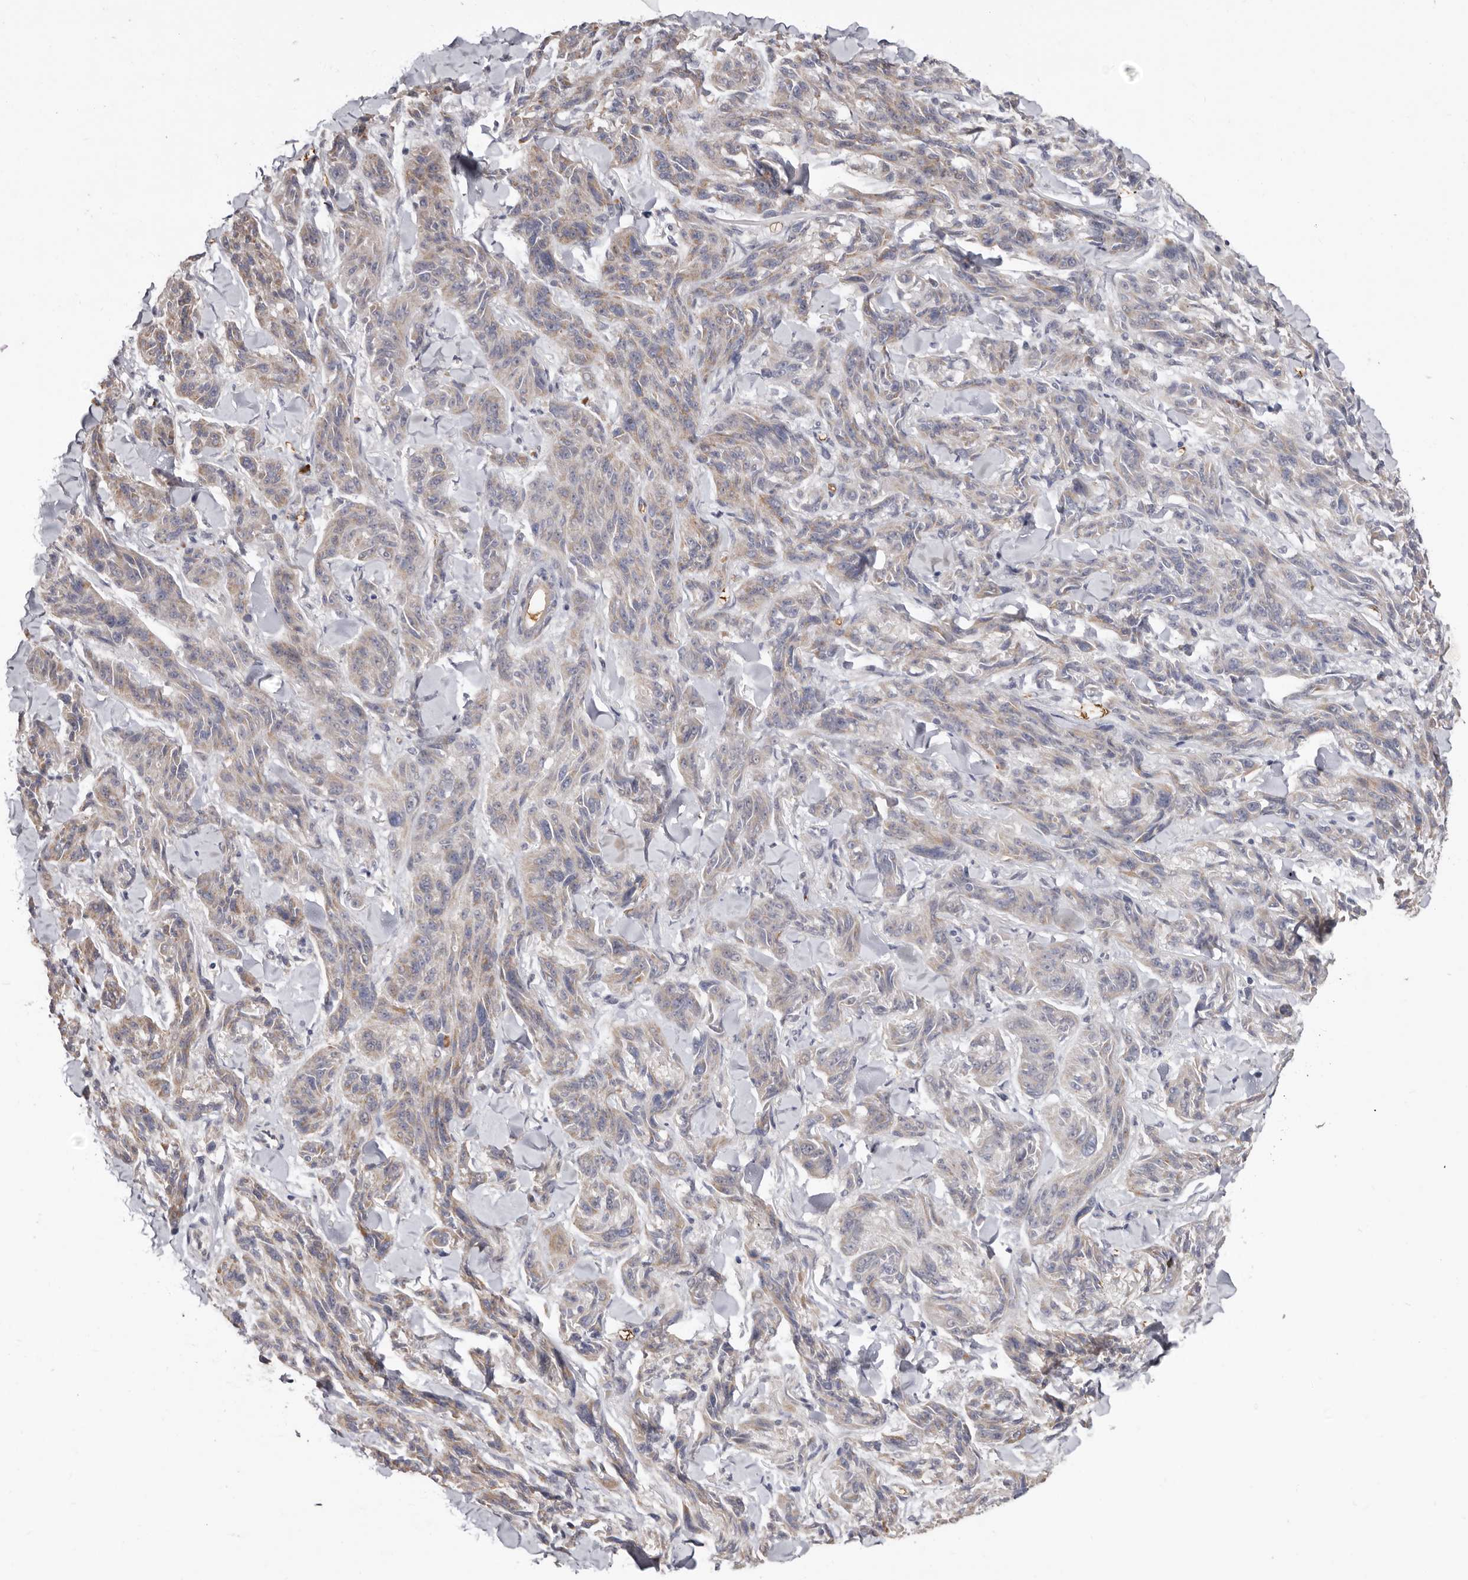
{"staining": {"intensity": "weak", "quantity": "25%-75%", "location": "cytoplasmic/membranous"}, "tissue": "melanoma", "cell_type": "Tumor cells", "image_type": "cancer", "snomed": [{"axis": "morphology", "description": "Malignant melanoma, NOS"}, {"axis": "topography", "description": "Skin"}], "caption": "High-magnification brightfield microscopy of malignant melanoma stained with DAB (brown) and counterstained with hematoxylin (blue). tumor cells exhibit weak cytoplasmic/membranous staining is present in approximately25%-75% of cells.", "gene": "SPTA1", "patient": {"sex": "male", "age": 53}}